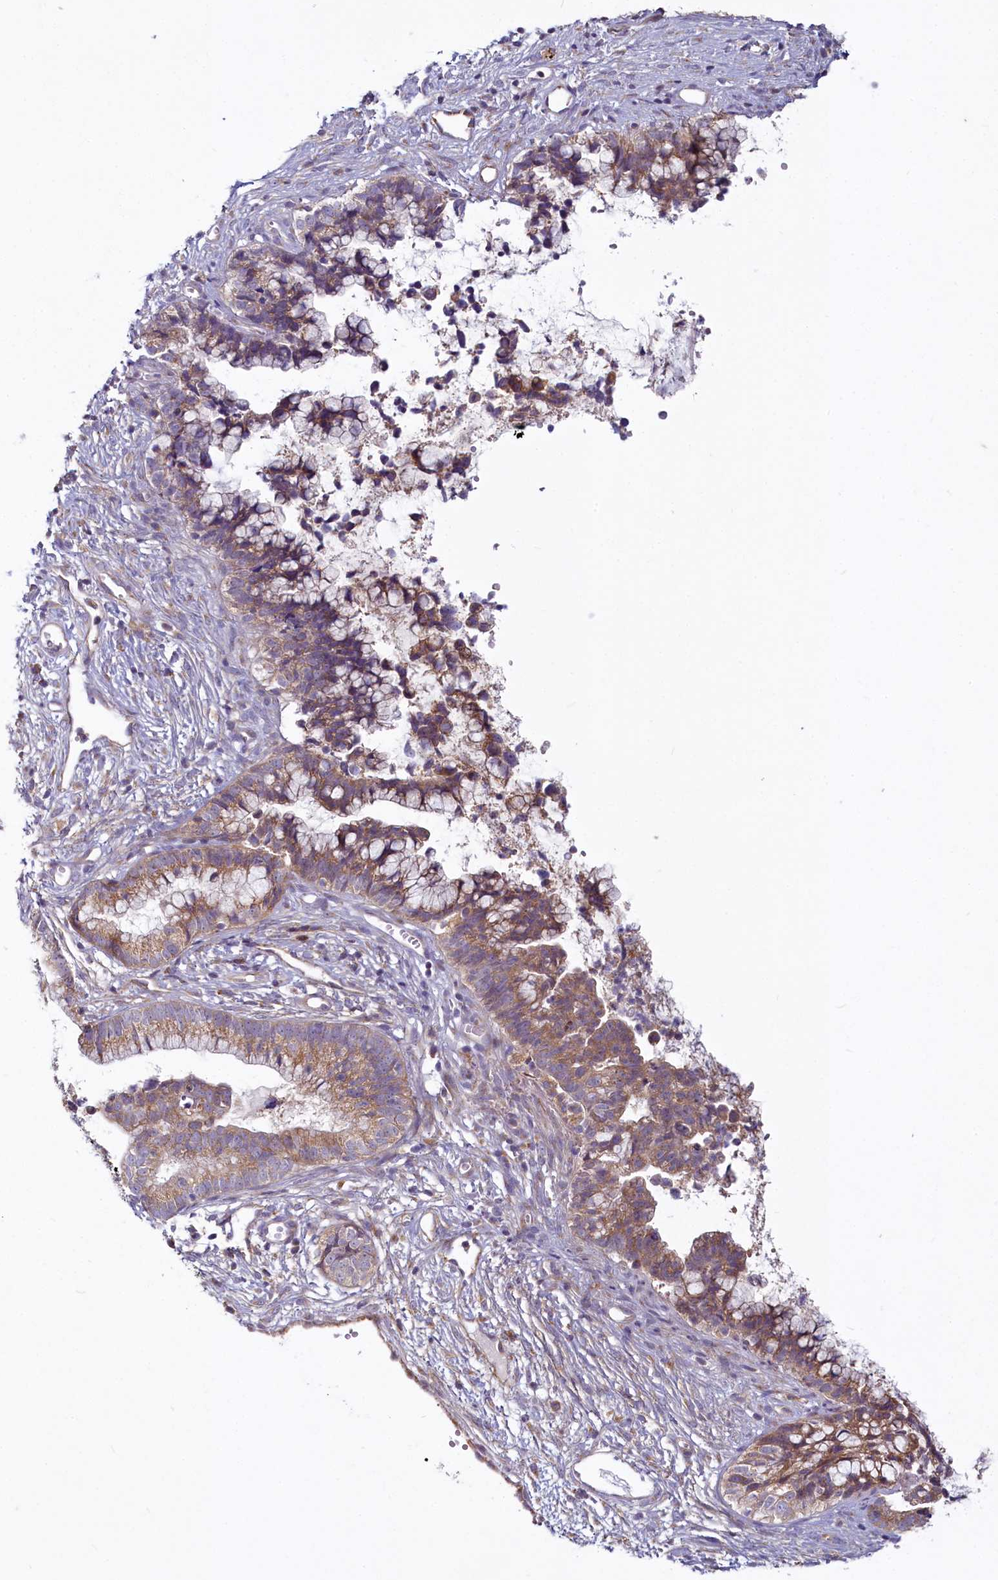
{"staining": {"intensity": "moderate", "quantity": ">75%", "location": "cytoplasmic/membranous"}, "tissue": "cervical cancer", "cell_type": "Tumor cells", "image_type": "cancer", "snomed": [{"axis": "morphology", "description": "Adenocarcinoma, NOS"}, {"axis": "topography", "description": "Cervix"}], "caption": "Cervical cancer stained with DAB (3,3'-diaminobenzidine) IHC reveals medium levels of moderate cytoplasmic/membranous staining in approximately >75% of tumor cells. The protein of interest is stained brown, and the nuclei are stained in blue (DAB IHC with brightfield microscopy, high magnification).", "gene": "ADCY2", "patient": {"sex": "female", "age": 44}}